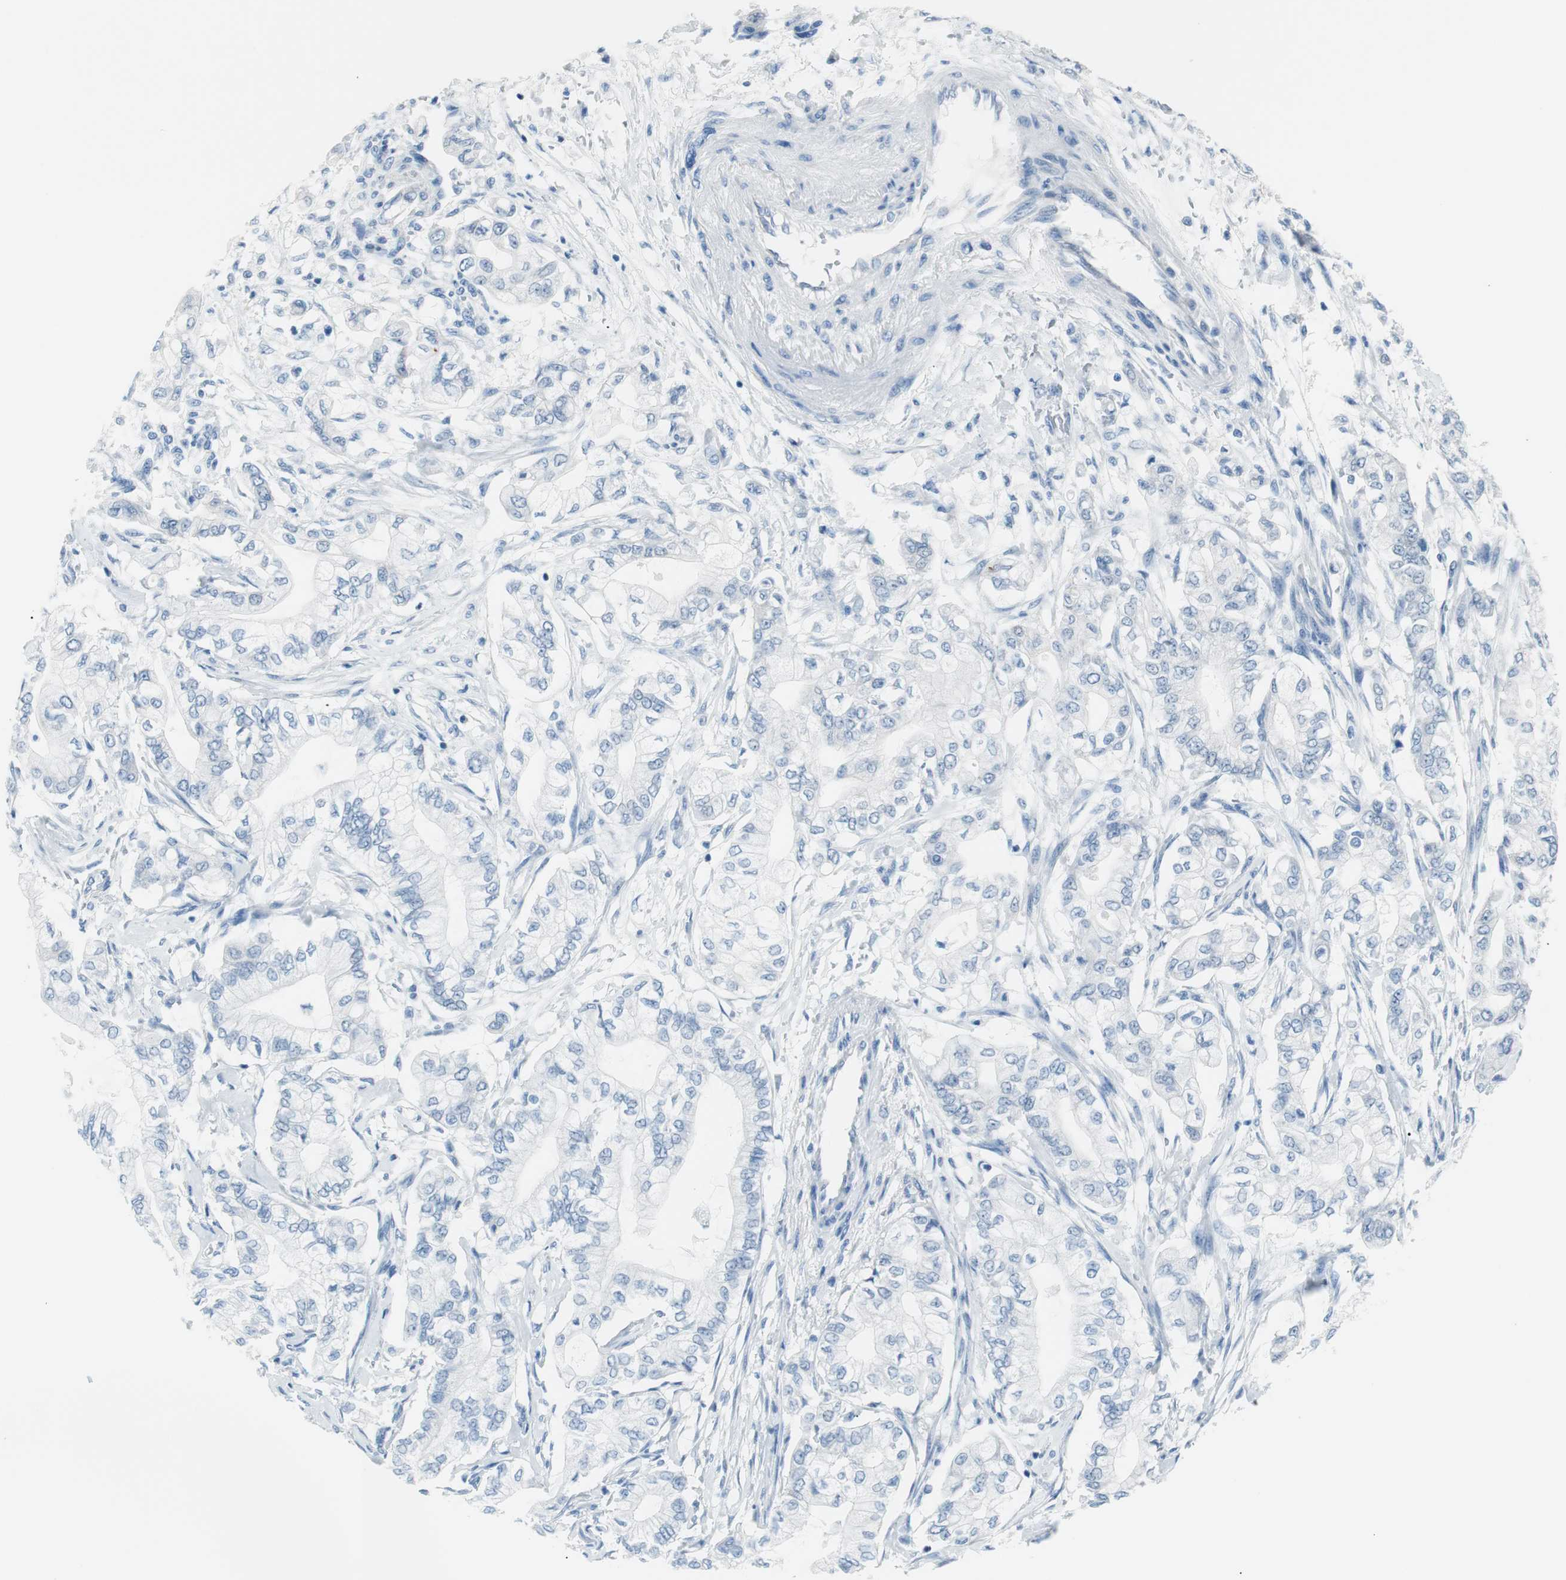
{"staining": {"intensity": "negative", "quantity": "none", "location": "none"}, "tissue": "pancreatic cancer", "cell_type": "Tumor cells", "image_type": "cancer", "snomed": [{"axis": "morphology", "description": "Adenocarcinoma, NOS"}, {"axis": "topography", "description": "Pancreas"}], "caption": "Human pancreatic cancer (adenocarcinoma) stained for a protein using IHC reveals no positivity in tumor cells.", "gene": "VIL1", "patient": {"sex": "male", "age": 70}}